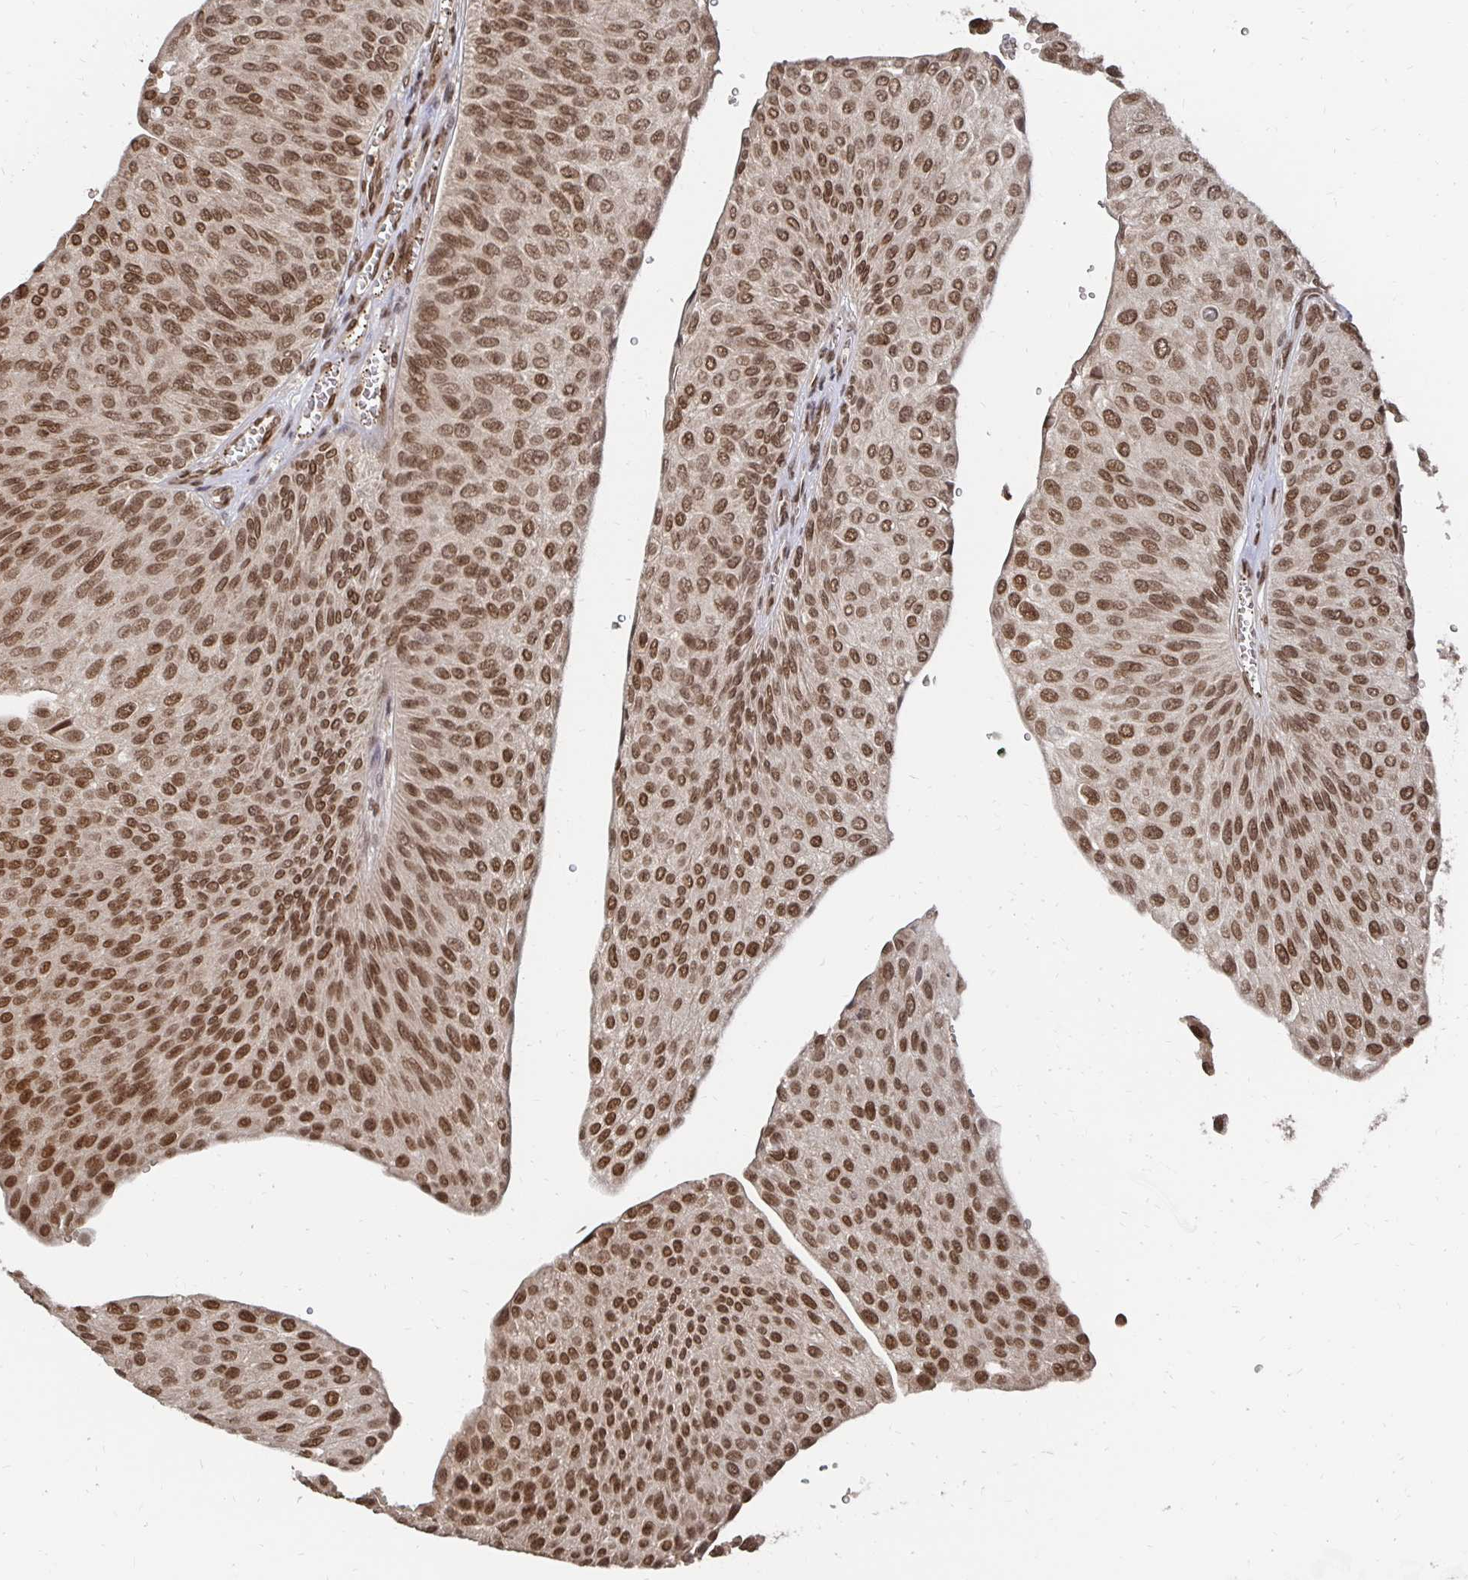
{"staining": {"intensity": "moderate", "quantity": ">75%", "location": "nuclear"}, "tissue": "urothelial cancer", "cell_type": "Tumor cells", "image_type": "cancer", "snomed": [{"axis": "morphology", "description": "Urothelial carcinoma, NOS"}, {"axis": "topography", "description": "Urinary bladder"}], "caption": "A histopathology image of human urothelial cancer stained for a protein displays moderate nuclear brown staining in tumor cells. (DAB IHC, brown staining for protein, blue staining for nuclei).", "gene": "GTF3C6", "patient": {"sex": "male", "age": 67}}